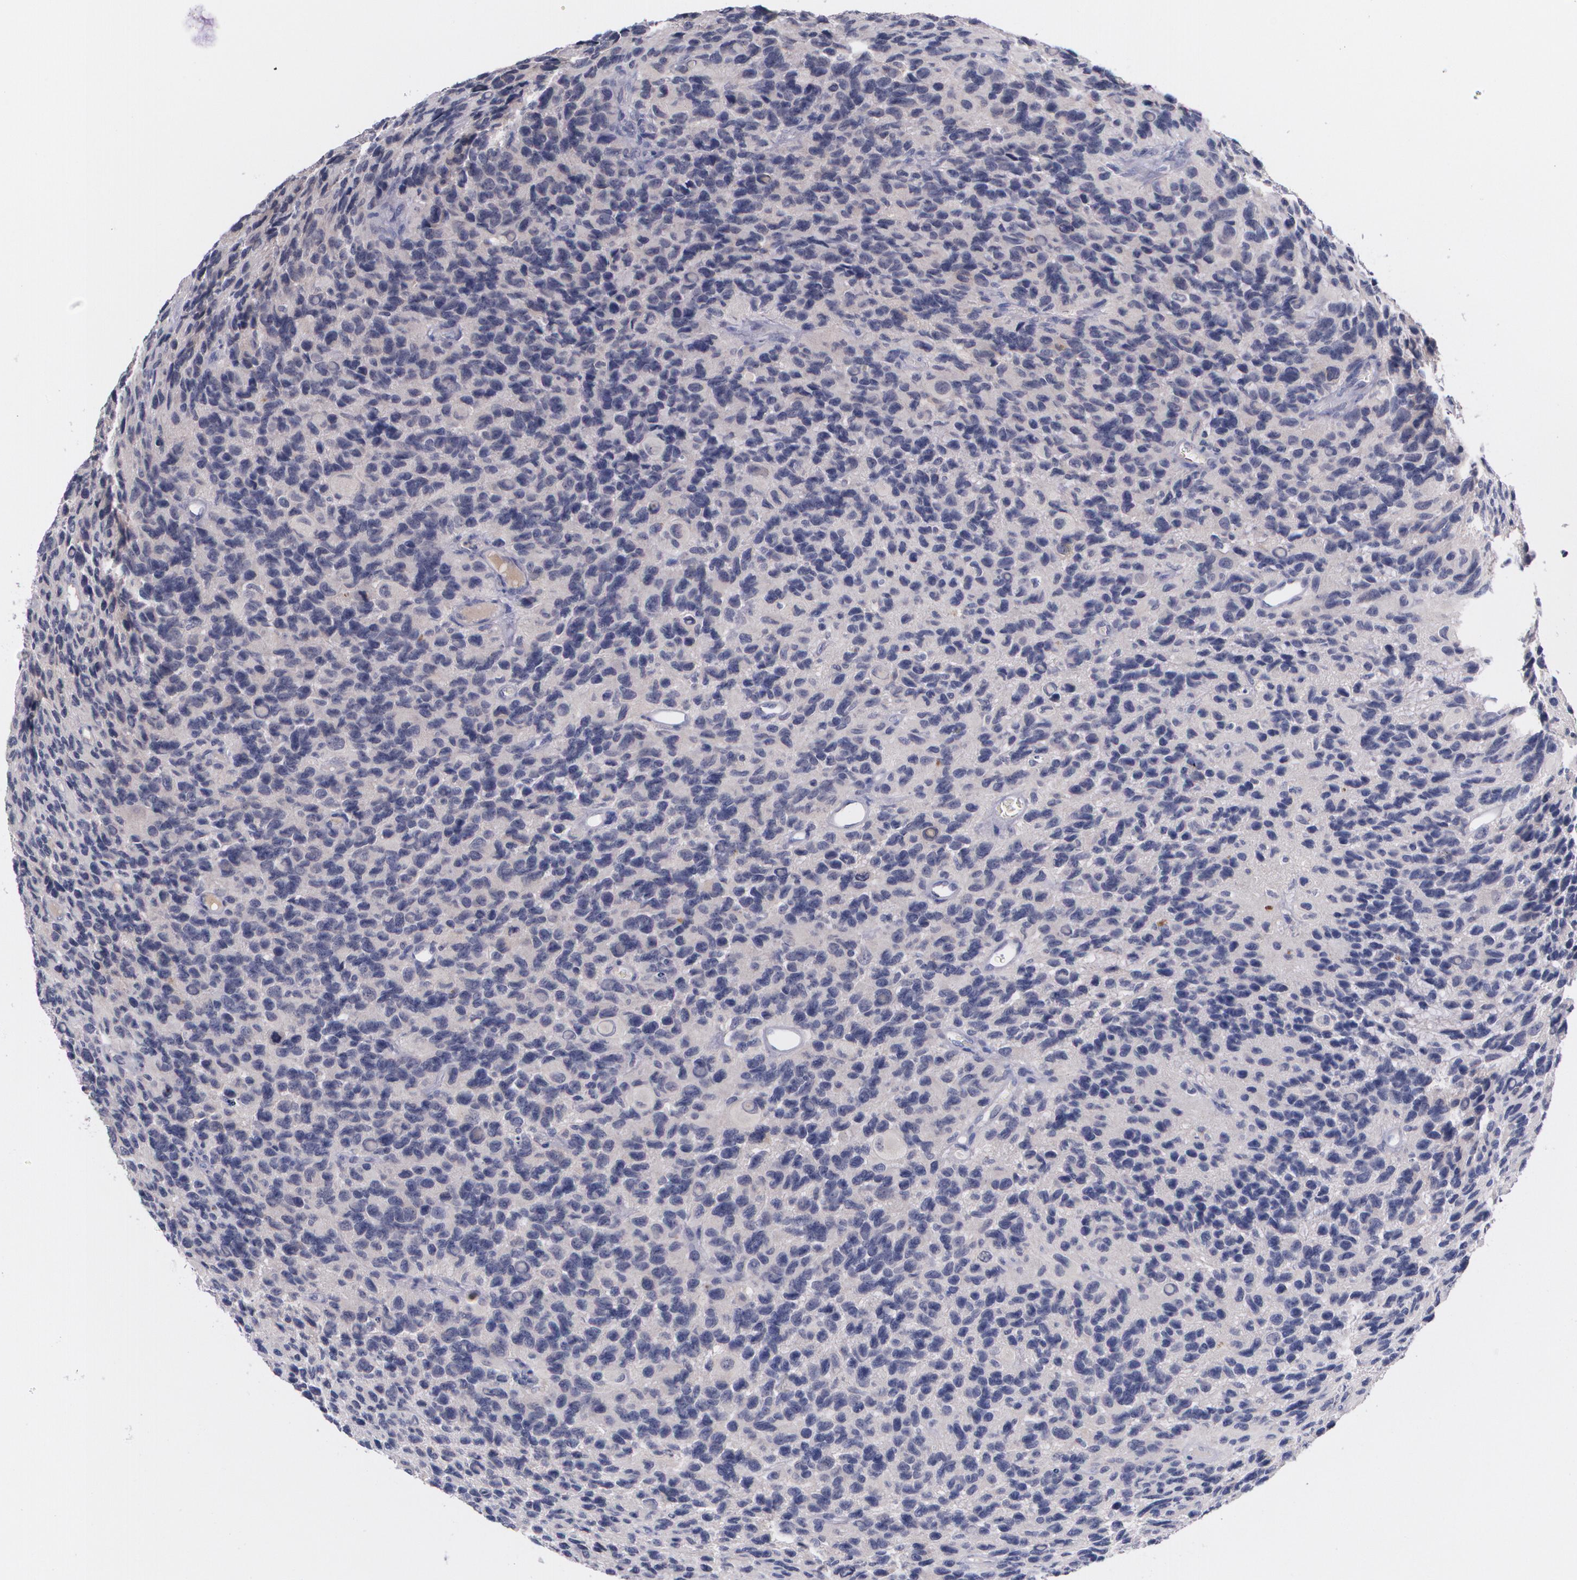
{"staining": {"intensity": "weak", "quantity": "<25%", "location": "cytoplasmic/membranous"}, "tissue": "glioma", "cell_type": "Tumor cells", "image_type": "cancer", "snomed": [{"axis": "morphology", "description": "Glioma, malignant, High grade"}, {"axis": "topography", "description": "Brain"}], "caption": "Immunohistochemical staining of glioma exhibits no significant staining in tumor cells.", "gene": "HMMR", "patient": {"sex": "male", "age": 77}}